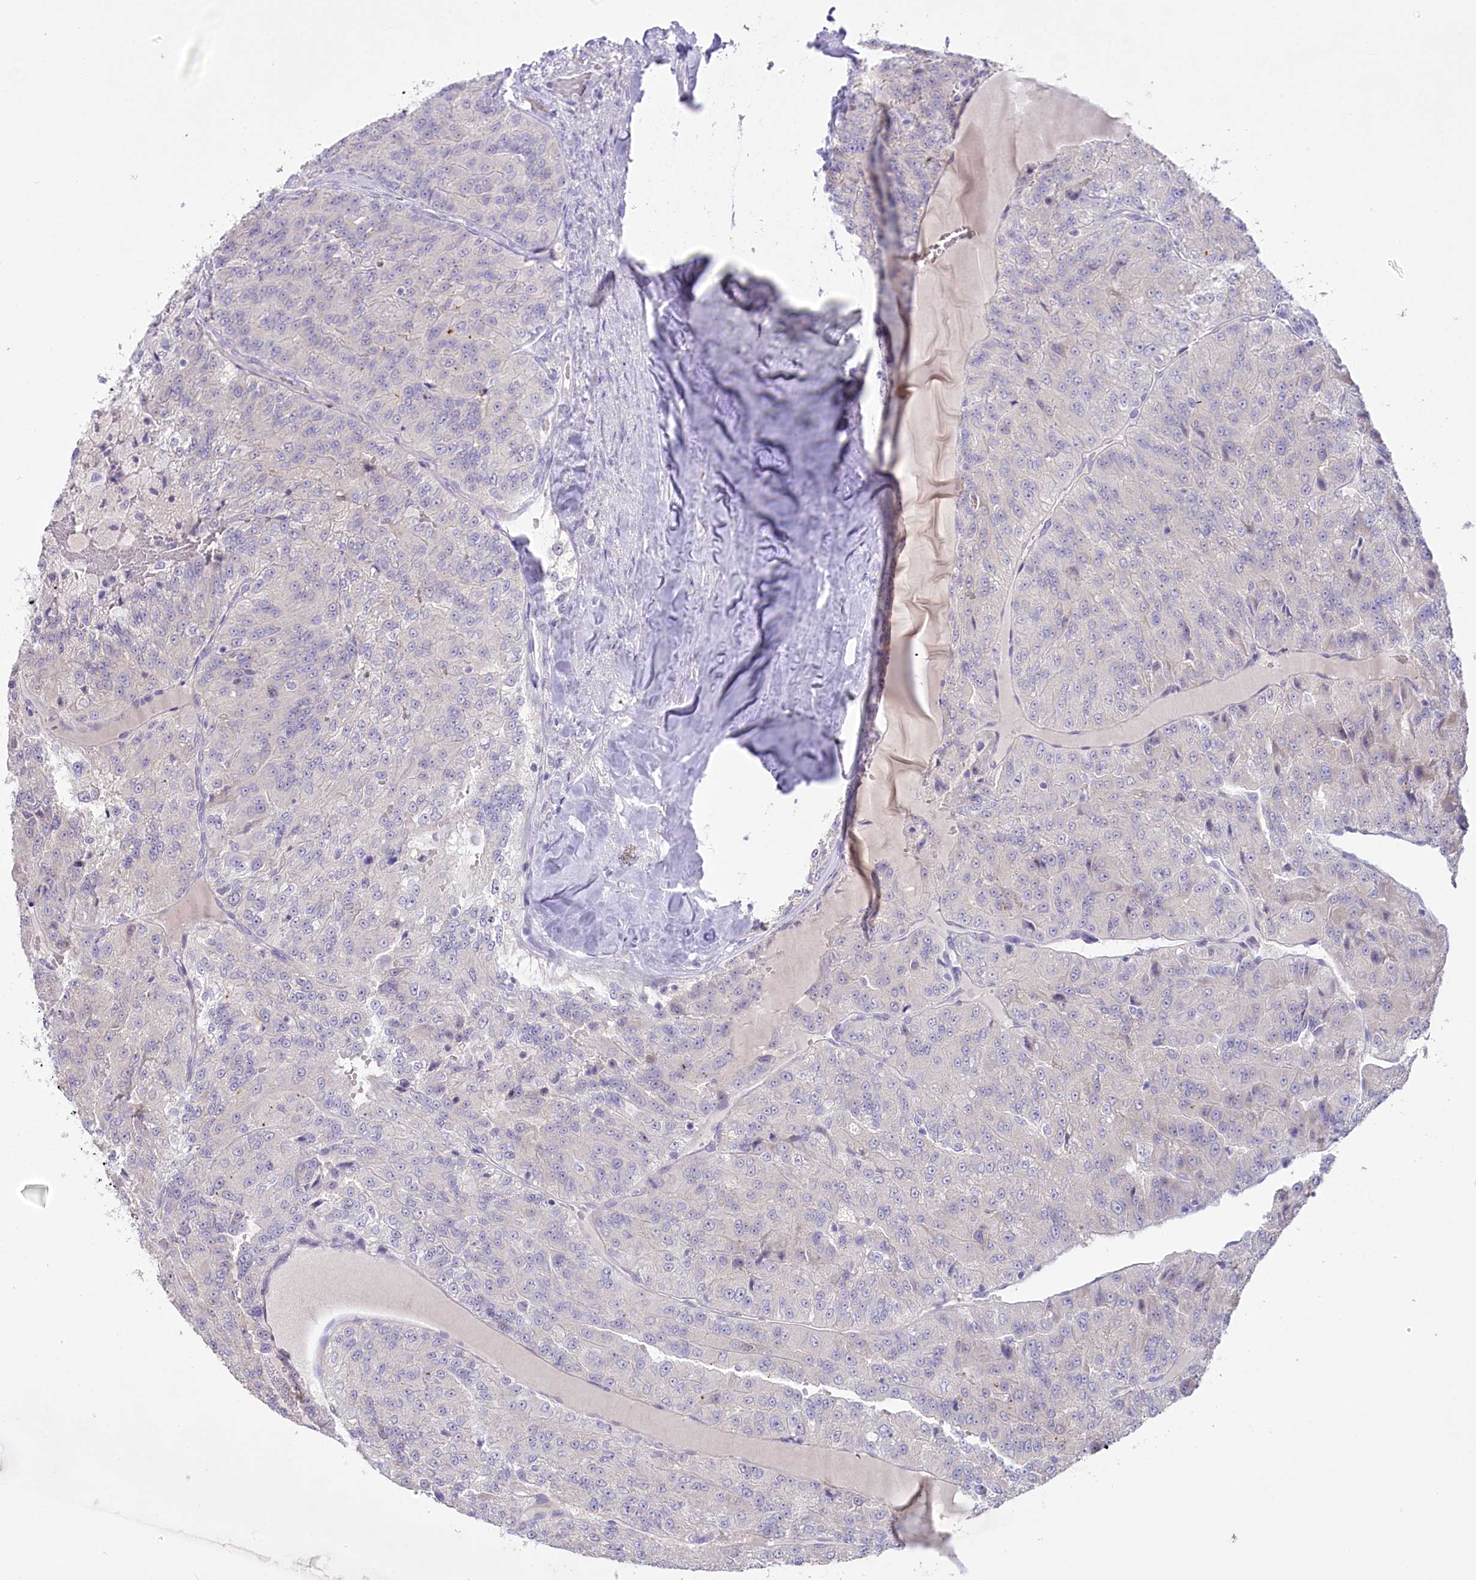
{"staining": {"intensity": "negative", "quantity": "none", "location": "none"}, "tissue": "renal cancer", "cell_type": "Tumor cells", "image_type": "cancer", "snomed": [{"axis": "morphology", "description": "Adenocarcinoma, NOS"}, {"axis": "topography", "description": "Kidney"}], "caption": "Photomicrograph shows no significant protein staining in tumor cells of renal cancer (adenocarcinoma). The staining was performed using DAB (3,3'-diaminobenzidine) to visualize the protein expression in brown, while the nuclei were stained in blue with hematoxylin (Magnification: 20x).", "gene": "MYOZ1", "patient": {"sex": "female", "age": 63}}